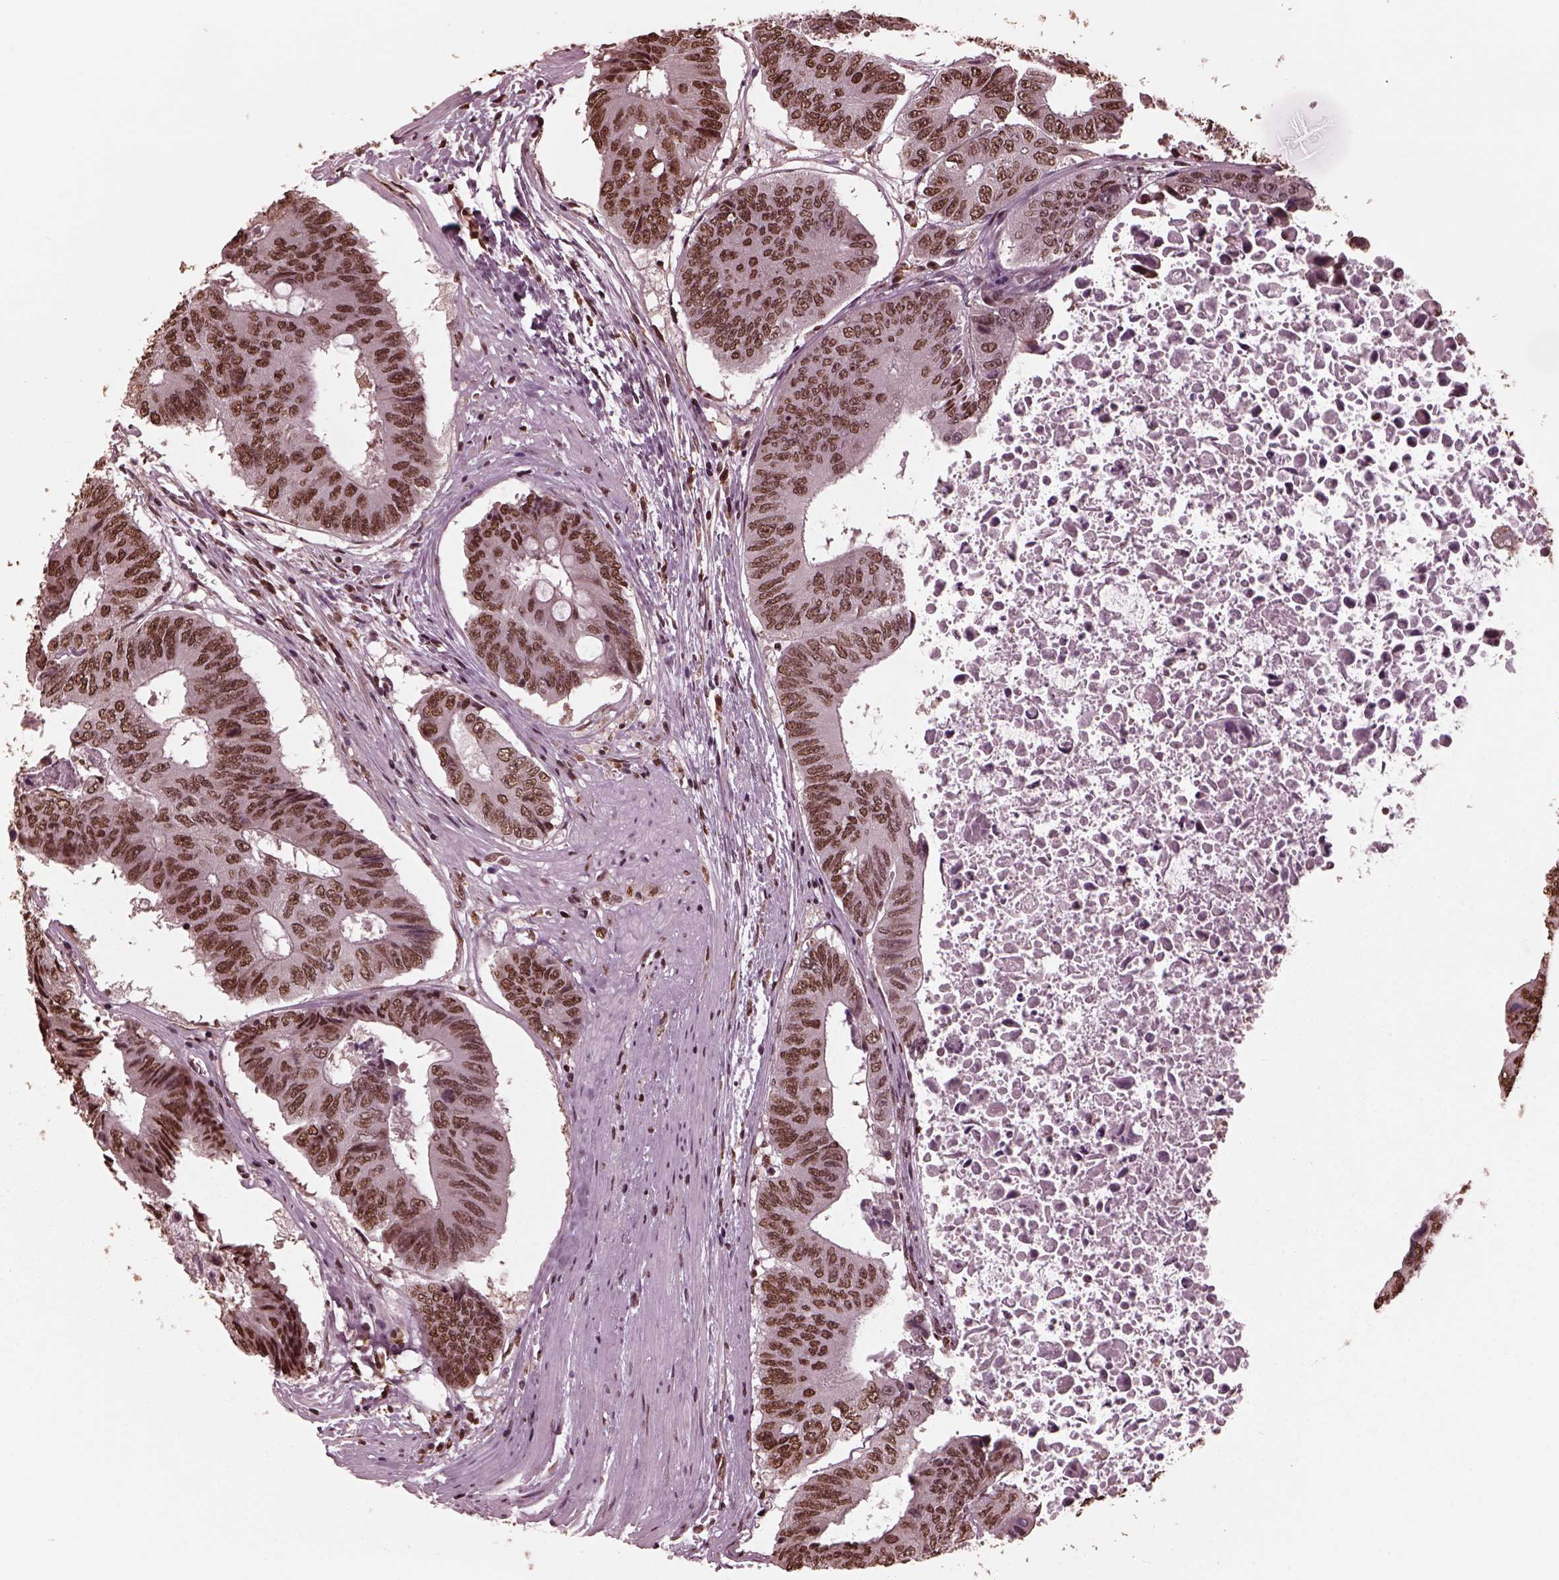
{"staining": {"intensity": "moderate", "quantity": ">75%", "location": "nuclear"}, "tissue": "colorectal cancer", "cell_type": "Tumor cells", "image_type": "cancer", "snomed": [{"axis": "morphology", "description": "Adenocarcinoma, NOS"}, {"axis": "topography", "description": "Rectum"}], "caption": "The micrograph reveals staining of colorectal cancer, revealing moderate nuclear protein positivity (brown color) within tumor cells.", "gene": "NSD1", "patient": {"sex": "male", "age": 59}}